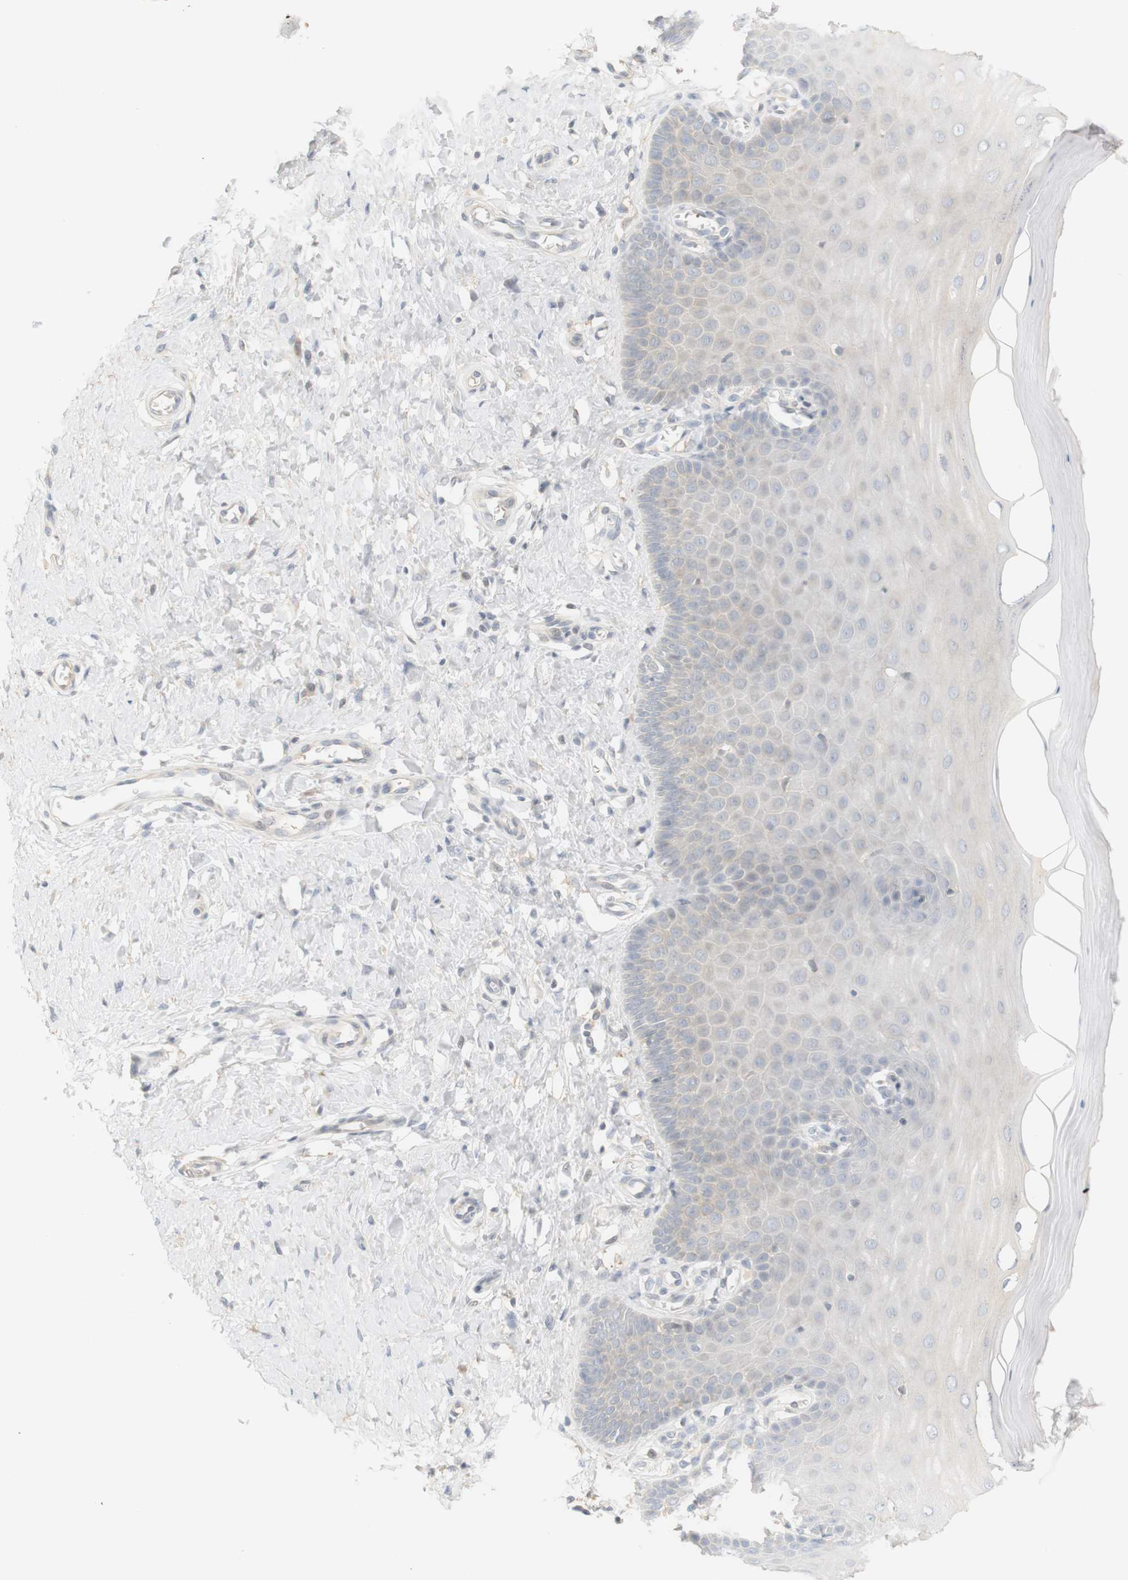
{"staining": {"intensity": "negative", "quantity": "none", "location": "none"}, "tissue": "cervix", "cell_type": "Squamous epithelial cells", "image_type": "normal", "snomed": [{"axis": "morphology", "description": "Normal tissue, NOS"}, {"axis": "topography", "description": "Cervix"}], "caption": "IHC micrograph of benign human cervix stained for a protein (brown), which demonstrates no staining in squamous epithelial cells. The staining is performed using DAB (3,3'-diaminobenzidine) brown chromogen with nuclei counter-stained in using hematoxylin.", "gene": "RTN3", "patient": {"sex": "female", "age": 55}}